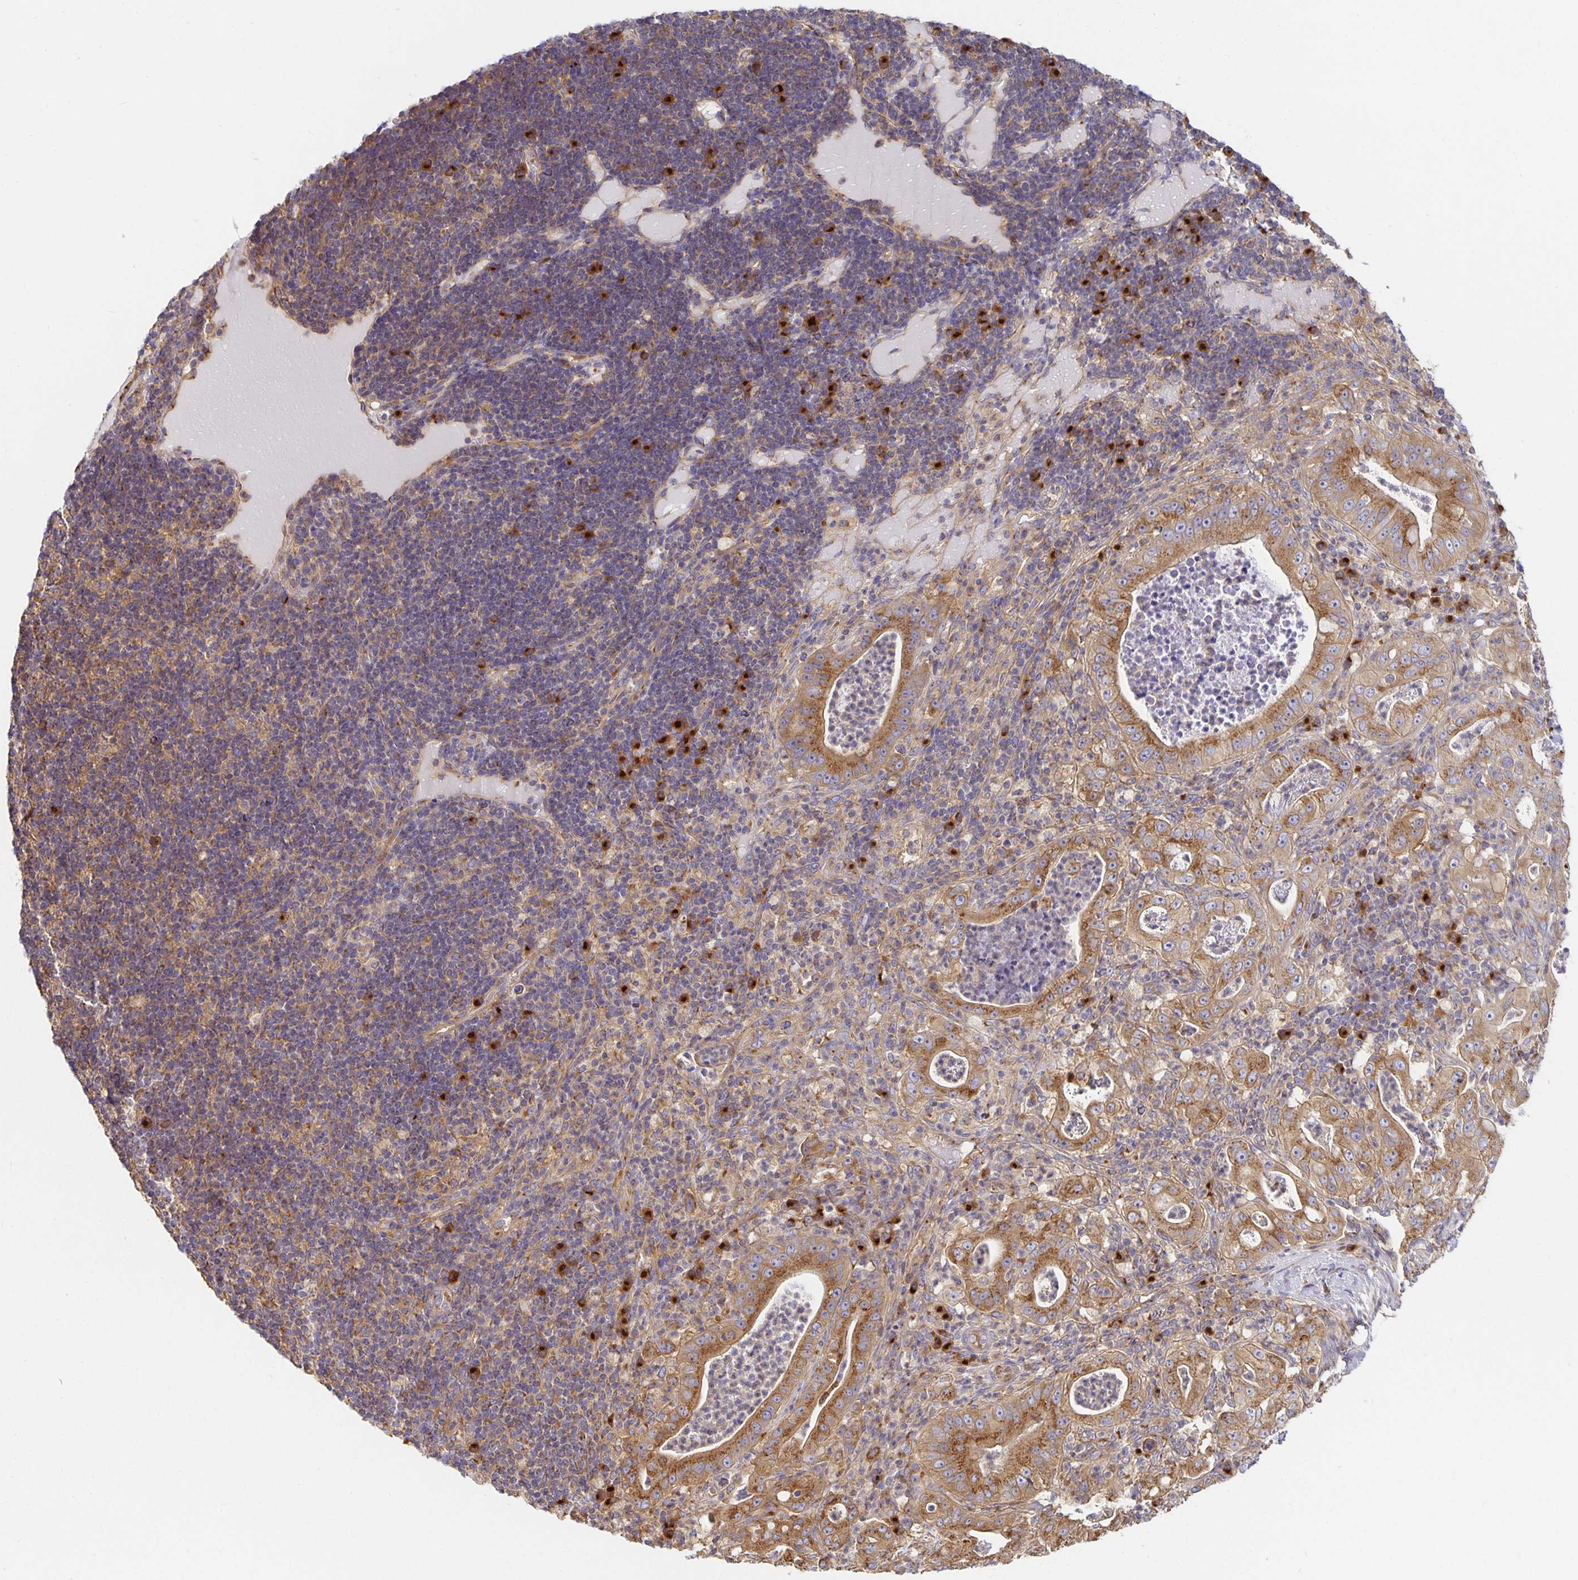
{"staining": {"intensity": "moderate", "quantity": ">75%", "location": "cytoplasmic/membranous"}, "tissue": "pancreatic cancer", "cell_type": "Tumor cells", "image_type": "cancer", "snomed": [{"axis": "morphology", "description": "Adenocarcinoma, NOS"}, {"axis": "topography", "description": "Pancreas"}], "caption": "An IHC histopathology image of tumor tissue is shown. Protein staining in brown highlights moderate cytoplasmic/membranous positivity in adenocarcinoma (pancreatic) within tumor cells.", "gene": "USO1", "patient": {"sex": "male", "age": 71}}